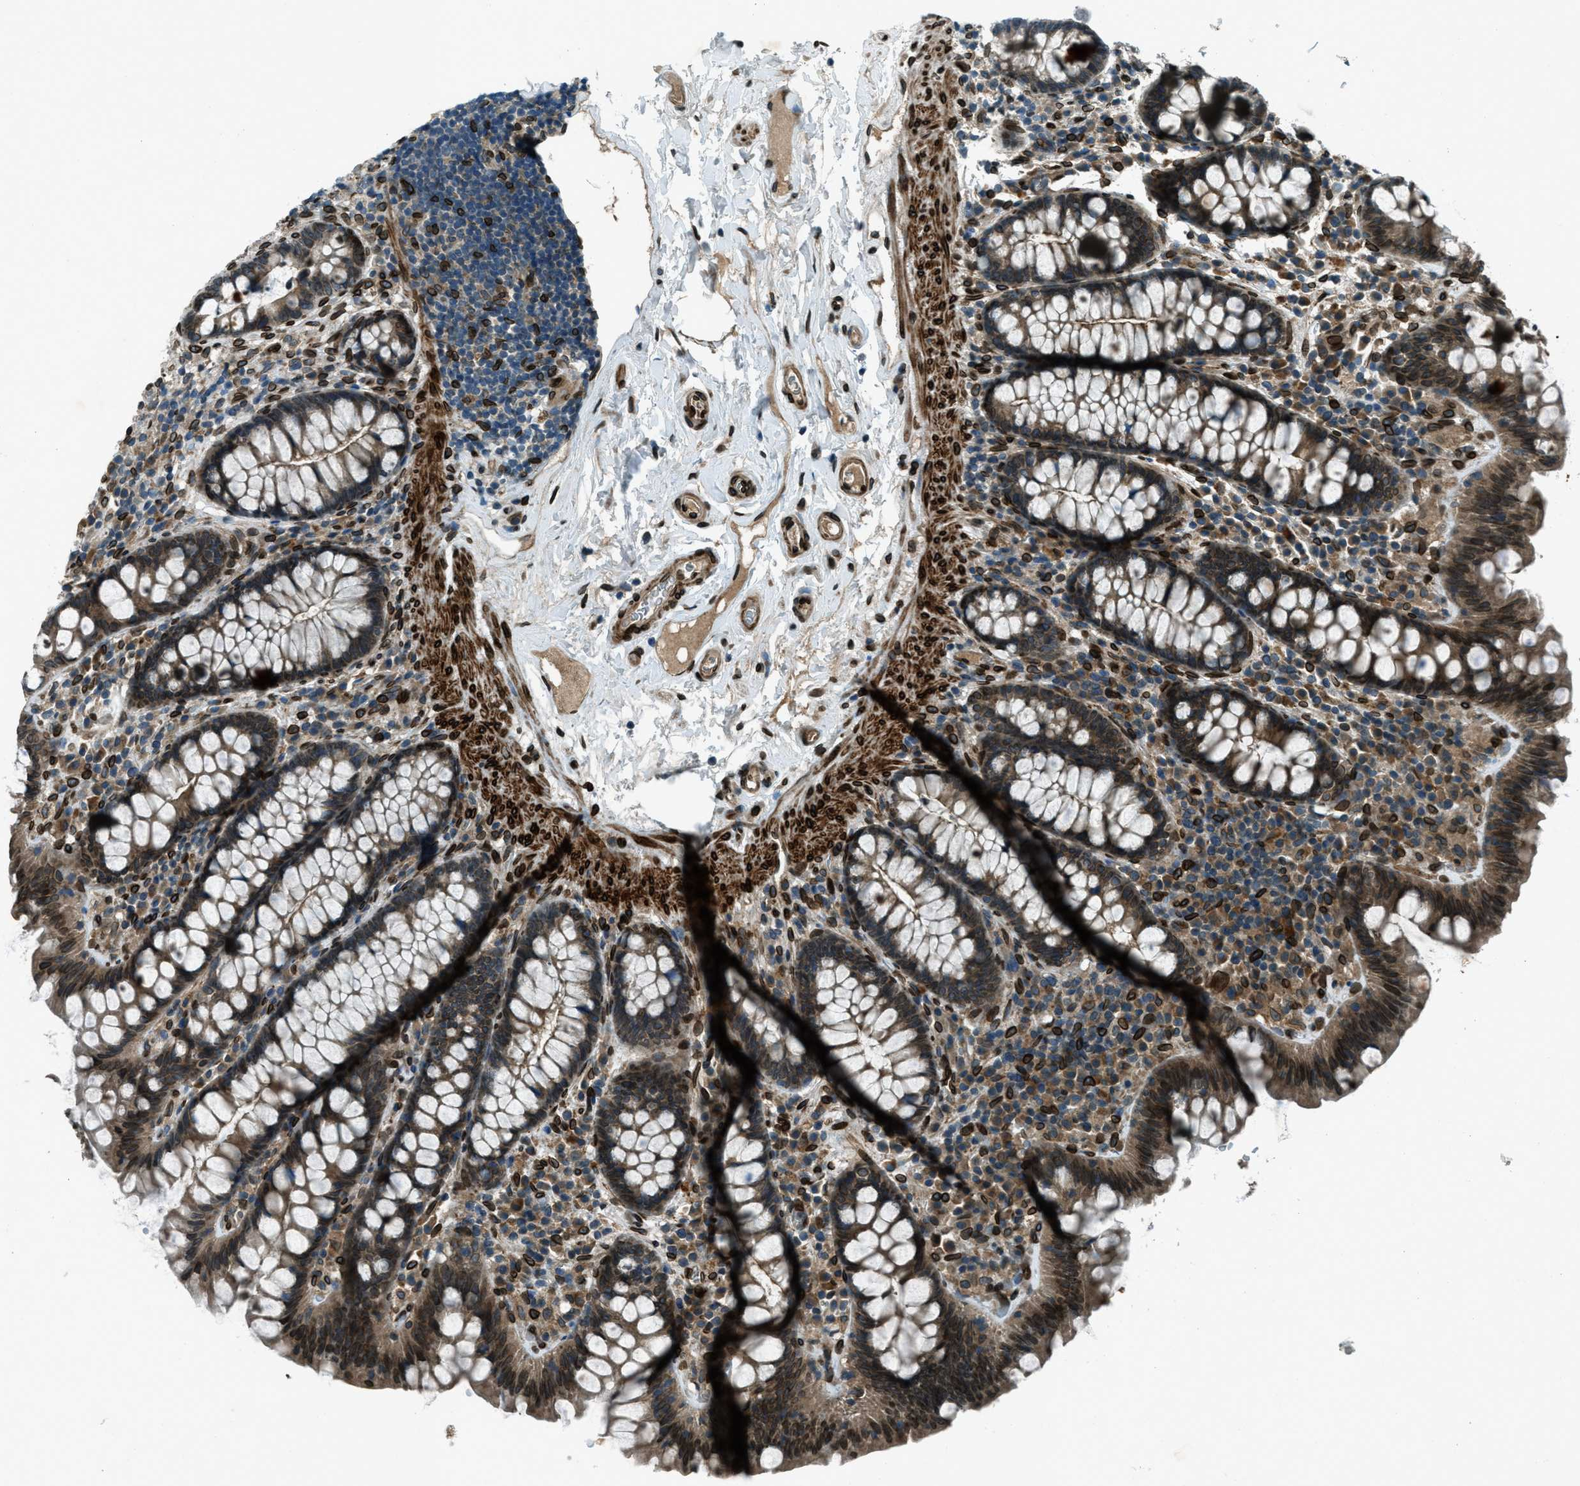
{"staining": {"intensity": "strong", "quantity": ">75%", "location": "cytoplasmic/membranous,nuclear"}, "tissue": "colon", "cell_type": "Endothelial cells", "image_type": "normal", "snomed": [{"axis": "morphology", "description": "Normal tissue, NOS"}, {"axis": "topography", "description": "Colon"}], "caption": "Immunohistochemical staining of benign human colon exhibits >75% levels of strong cytoplasmic/membranous,nuclear protein staining in about >75% of endothelial cells.", "gene": "LEMD2", "patient": {"sex": "female", "age": 80}}